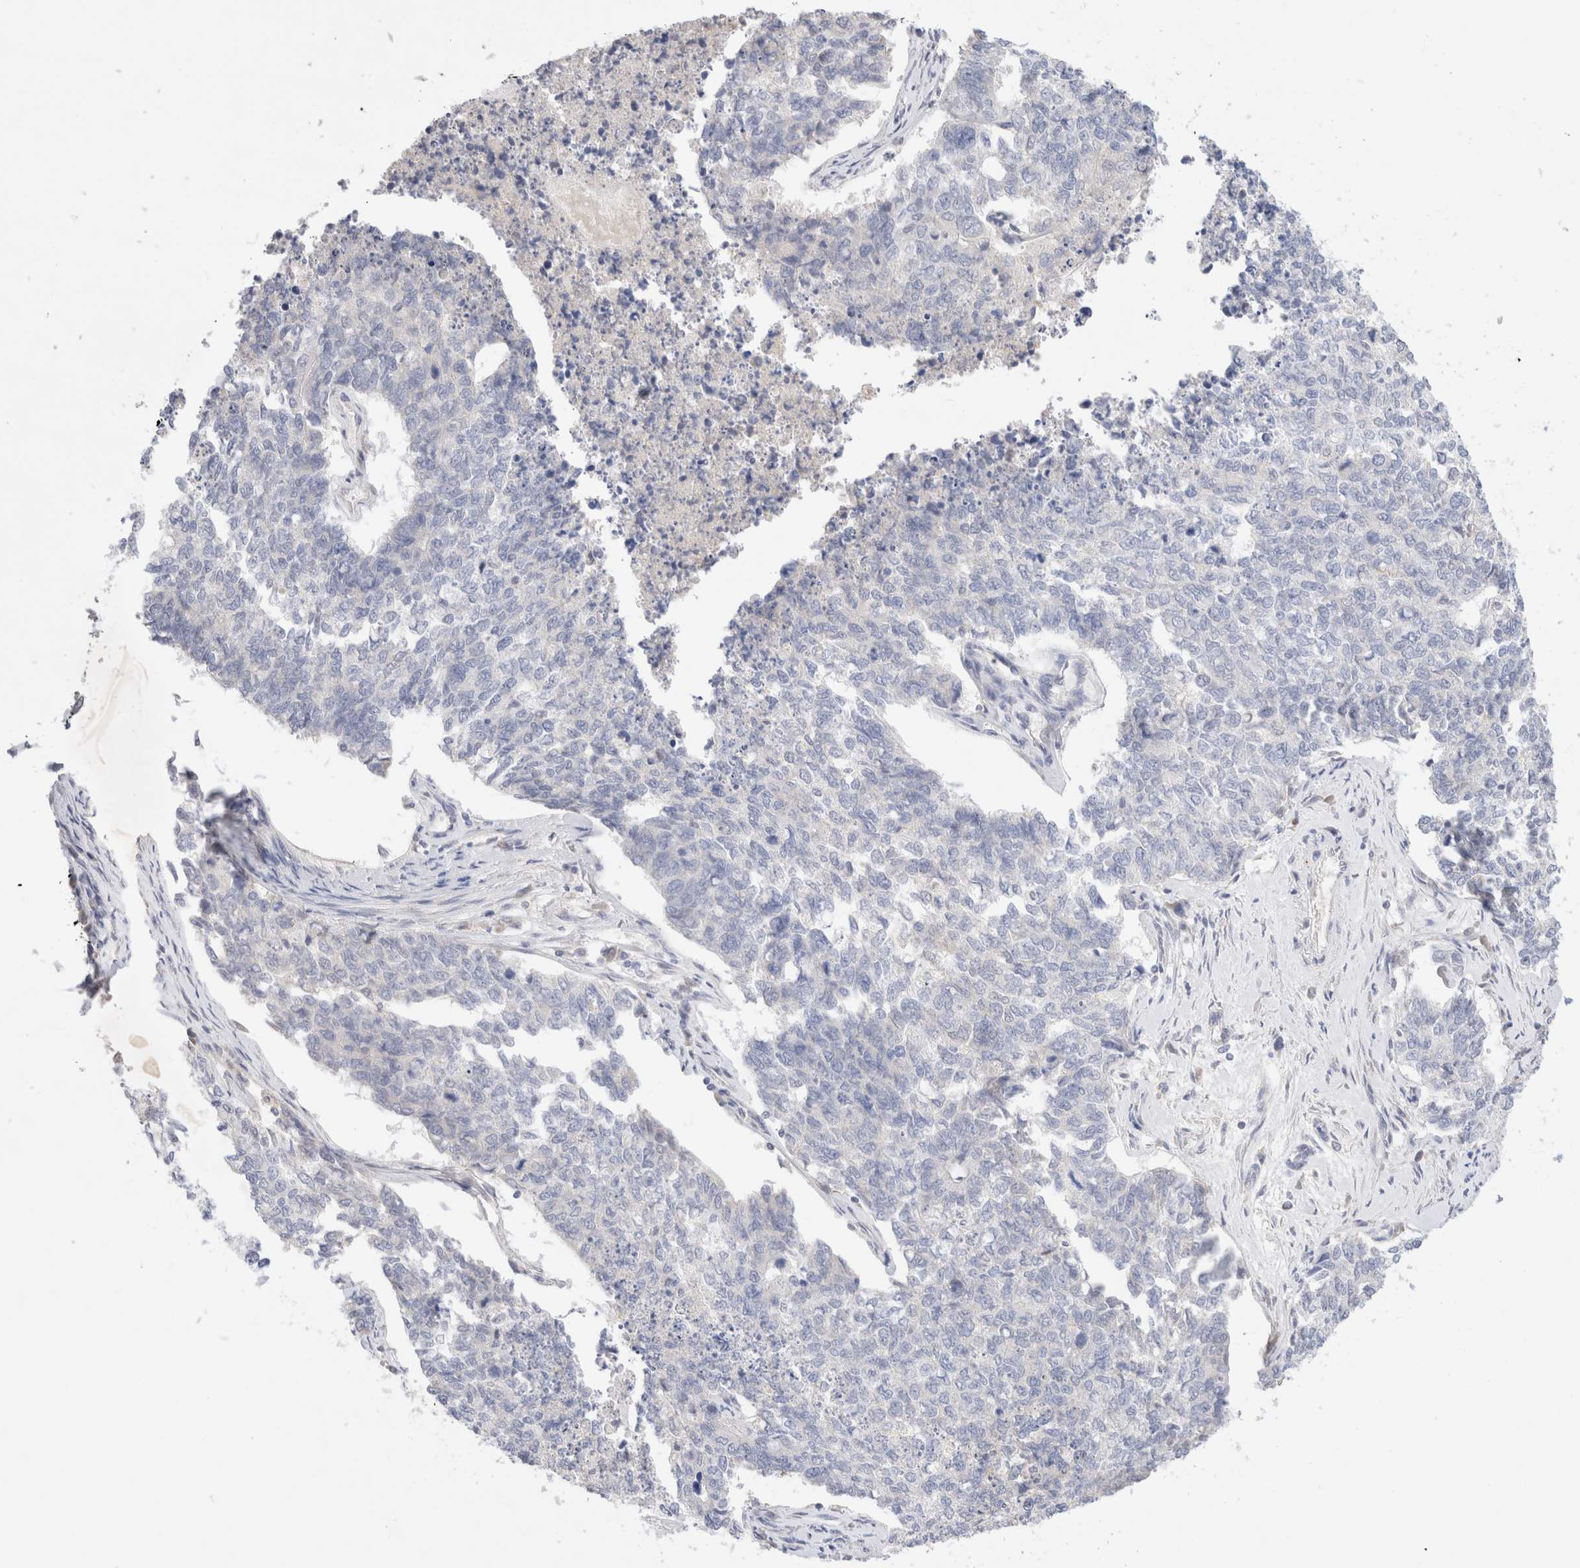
{"staining": {"intensity": "negative", "quantity": "none", "location": "none"}, "tissue": "cervical cancer", "cell_type": "Tumor cells", "image_type": "cancer", "snomed": [{"axis": "morphology", "description": "Squamous cell carcinoma, NOS"}, {"axis": "topography", "description": "Cervix"}], "caption": "This micrograph is of squamous cell carcinoma (cervical) stained with IHC to label a protein in brown with the nuclei are counter-stained blue. There is no staining in tumor cells.", "gene": "SPATA20", "patient": {"sex": "female", "age": 63}}